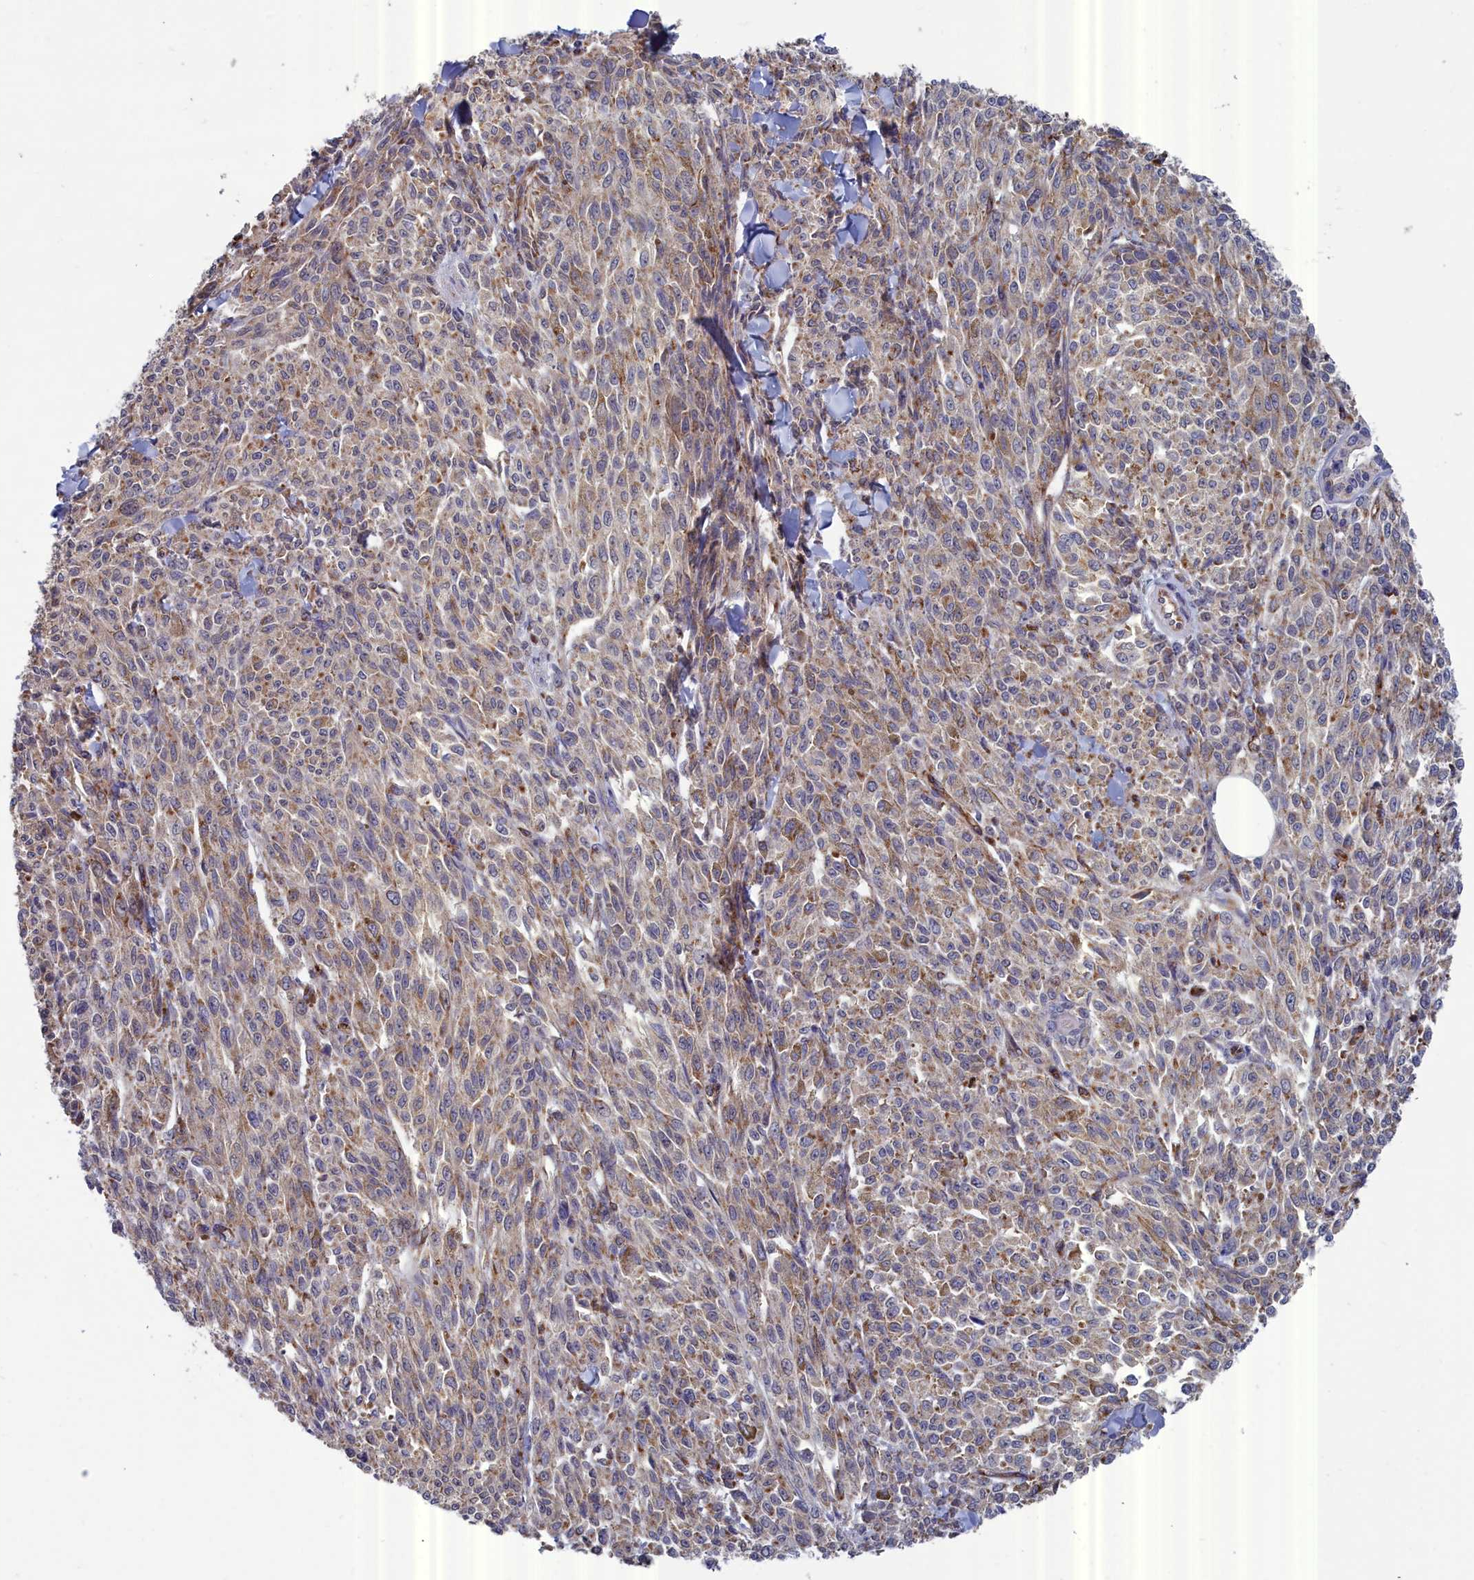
{"staining": {"intensity": "moderate", "quantity": "25%-75%", "location": "cytoplasmic/membranous"}, "tissue": "melanoma", "cell_type": "Tumor cells", "image_type": "cancer", "snomed": [{"axis": "morphology", "description": "Malignant melanoma, NOS"}, {"axis": "topography", "description": "Skin"}], "caption": "Melanoma stained for a protein demonstrates moderate cytoplasmic/membranous positivity in tumor cells.", "gene": "RDX", "patient": {"sex": "female", "age": 52}}